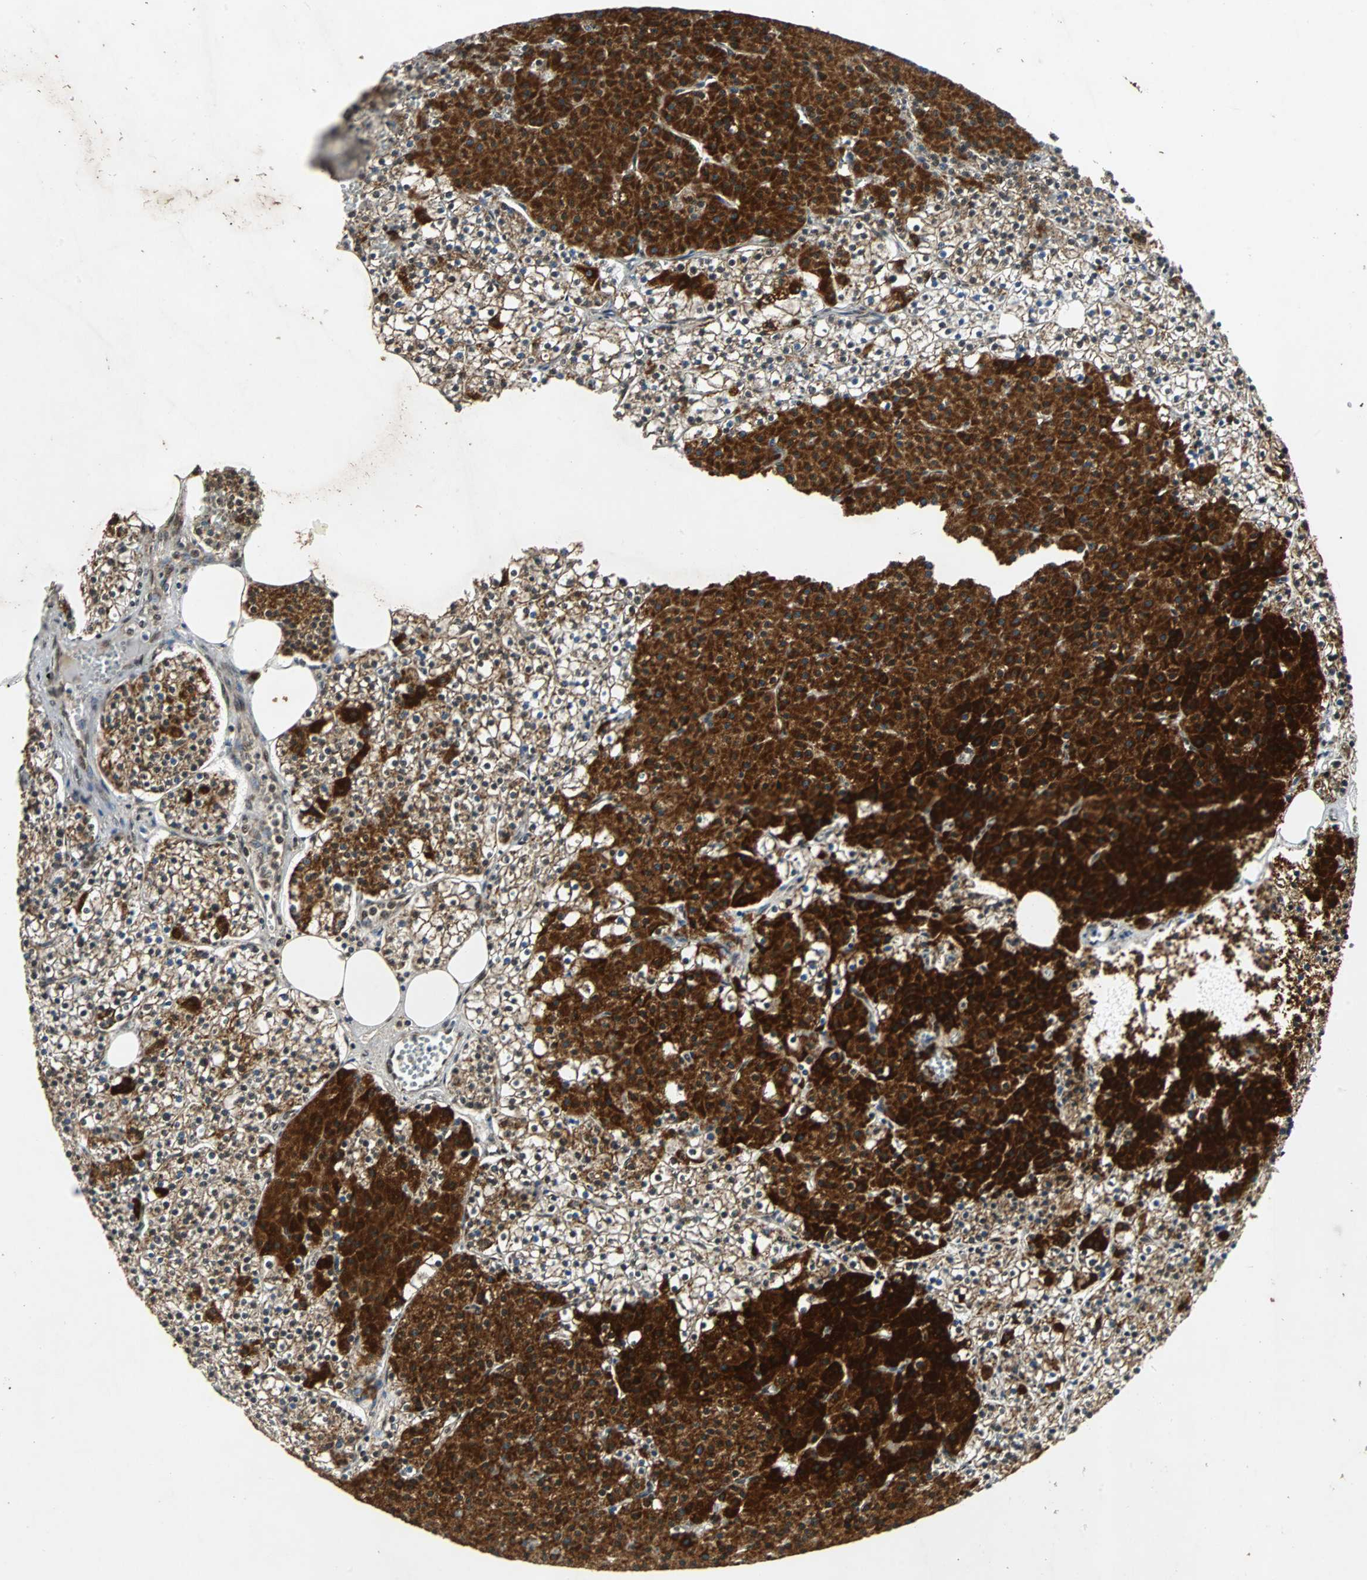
{"staining": {"intensity": "strong", "quantity": ">75%", "location": "cytoplasmic/membranous,nuclear"}, "tissue": "parathyroid gland", "cell_type": "Glandular cells", "image_type": "normal", "snomed": [{"axis": "morphology", "description": "Normal tissue, NOS"}, {"axis": "topography", "description": "Parathyroid gland"}], "caption": "Glandular cells demonstrate high levels of strong cytoplasmic/membranous,nuclear positivity in approximately >75% of cells in unremarkable parathyroid gland.", "gene": "TAF5", "patient": {"sex": "female", "age": 63}}